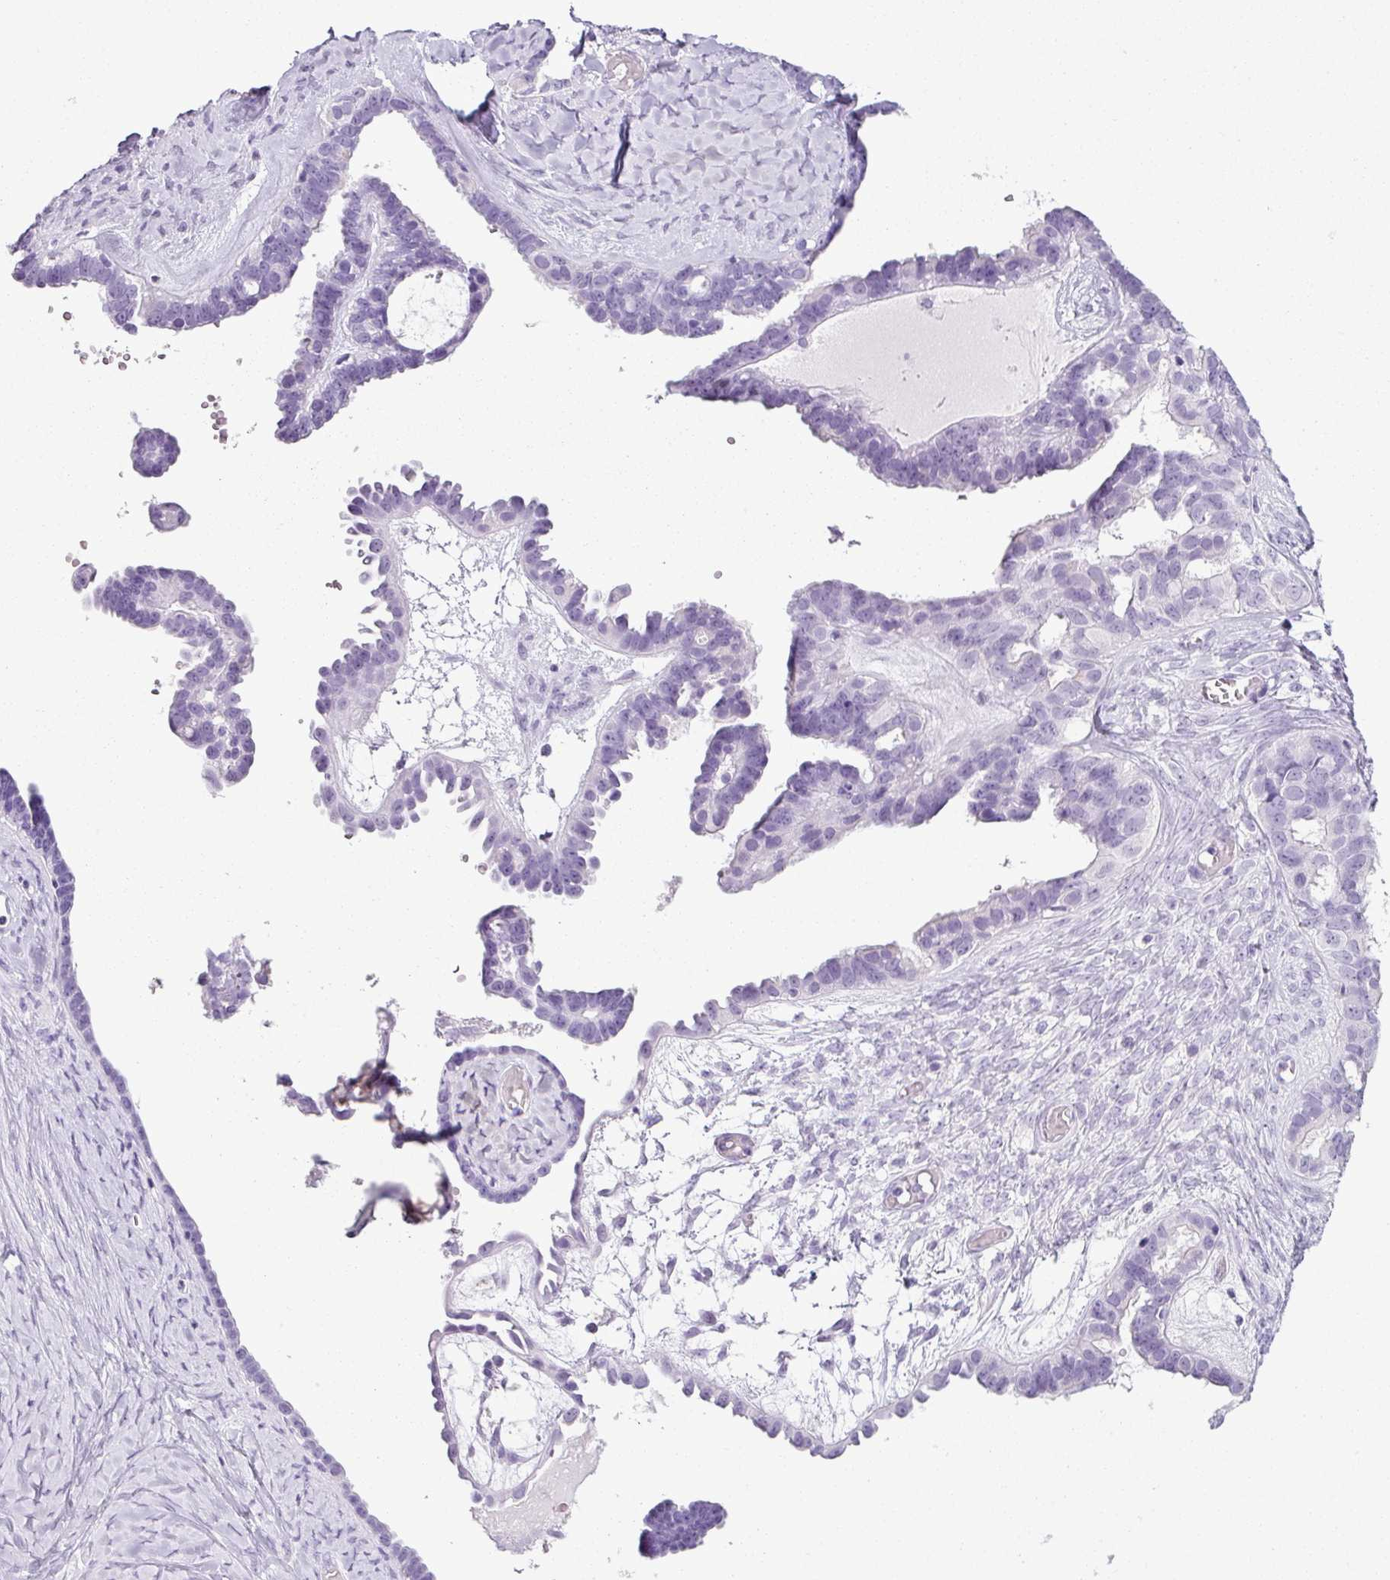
{"staining": {"intensity": "negative", "quantity": "none", "location": "none"}, "tissue": "ovarian cancer", "cell_type": "Tumor cells", "image_type": "cancer", "snomed": [{"axis": "morphology", "description": "Cystadenocarcinoma, serous, NOS"}, {"axis": "topography", "description": "Ovary"}], "caption": "Immunohistochemical staining of ovarian cancer demonstrates no significant expression in tumor cells.", "gene": "SCT", "patient": {"sex": "female", "age": 69}}